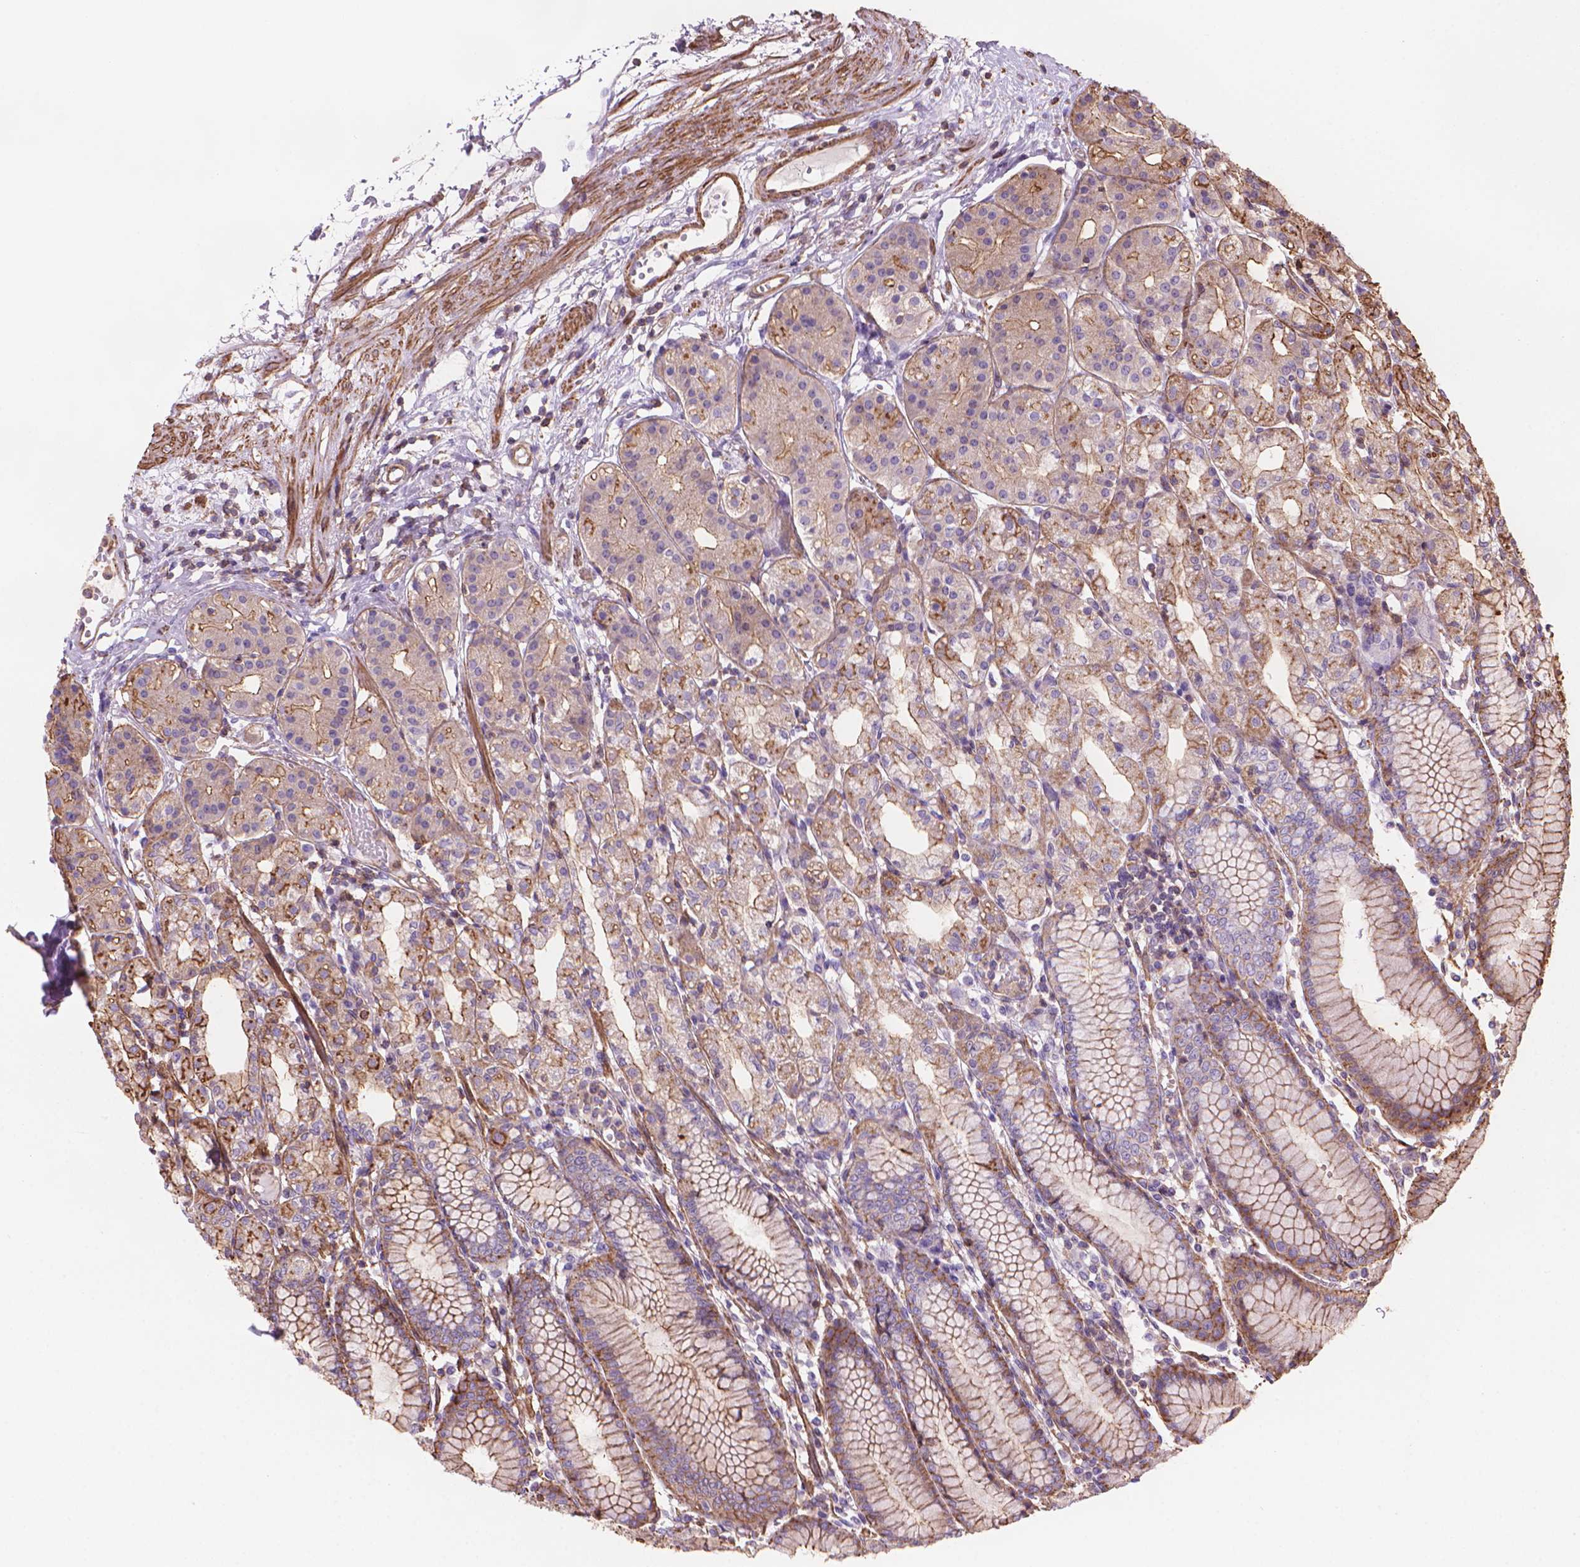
{"staining": {"intensity": "strong", "quantity": "<25%", "location": "cytoplasmic/membranous"}, "tissue": "stomach", "cell_type": "Glandular cells", "image_type": "normal", "snomed": [{"axis": "morphology", "description": "Normal tissue, NOS"}, {"axis": "topography", "description": "Skeletal muscle"}, {"axis": "topography", "description": "Stomach"}], "caption": "High-power microscopy captured an IHC image of unremarkable stomach, revealing strong cytoplasmic/membranous positivity in approximately <25% of glandular cells.", "gene": "PATJ", "patient": {"sex": "female", "age": 57}}